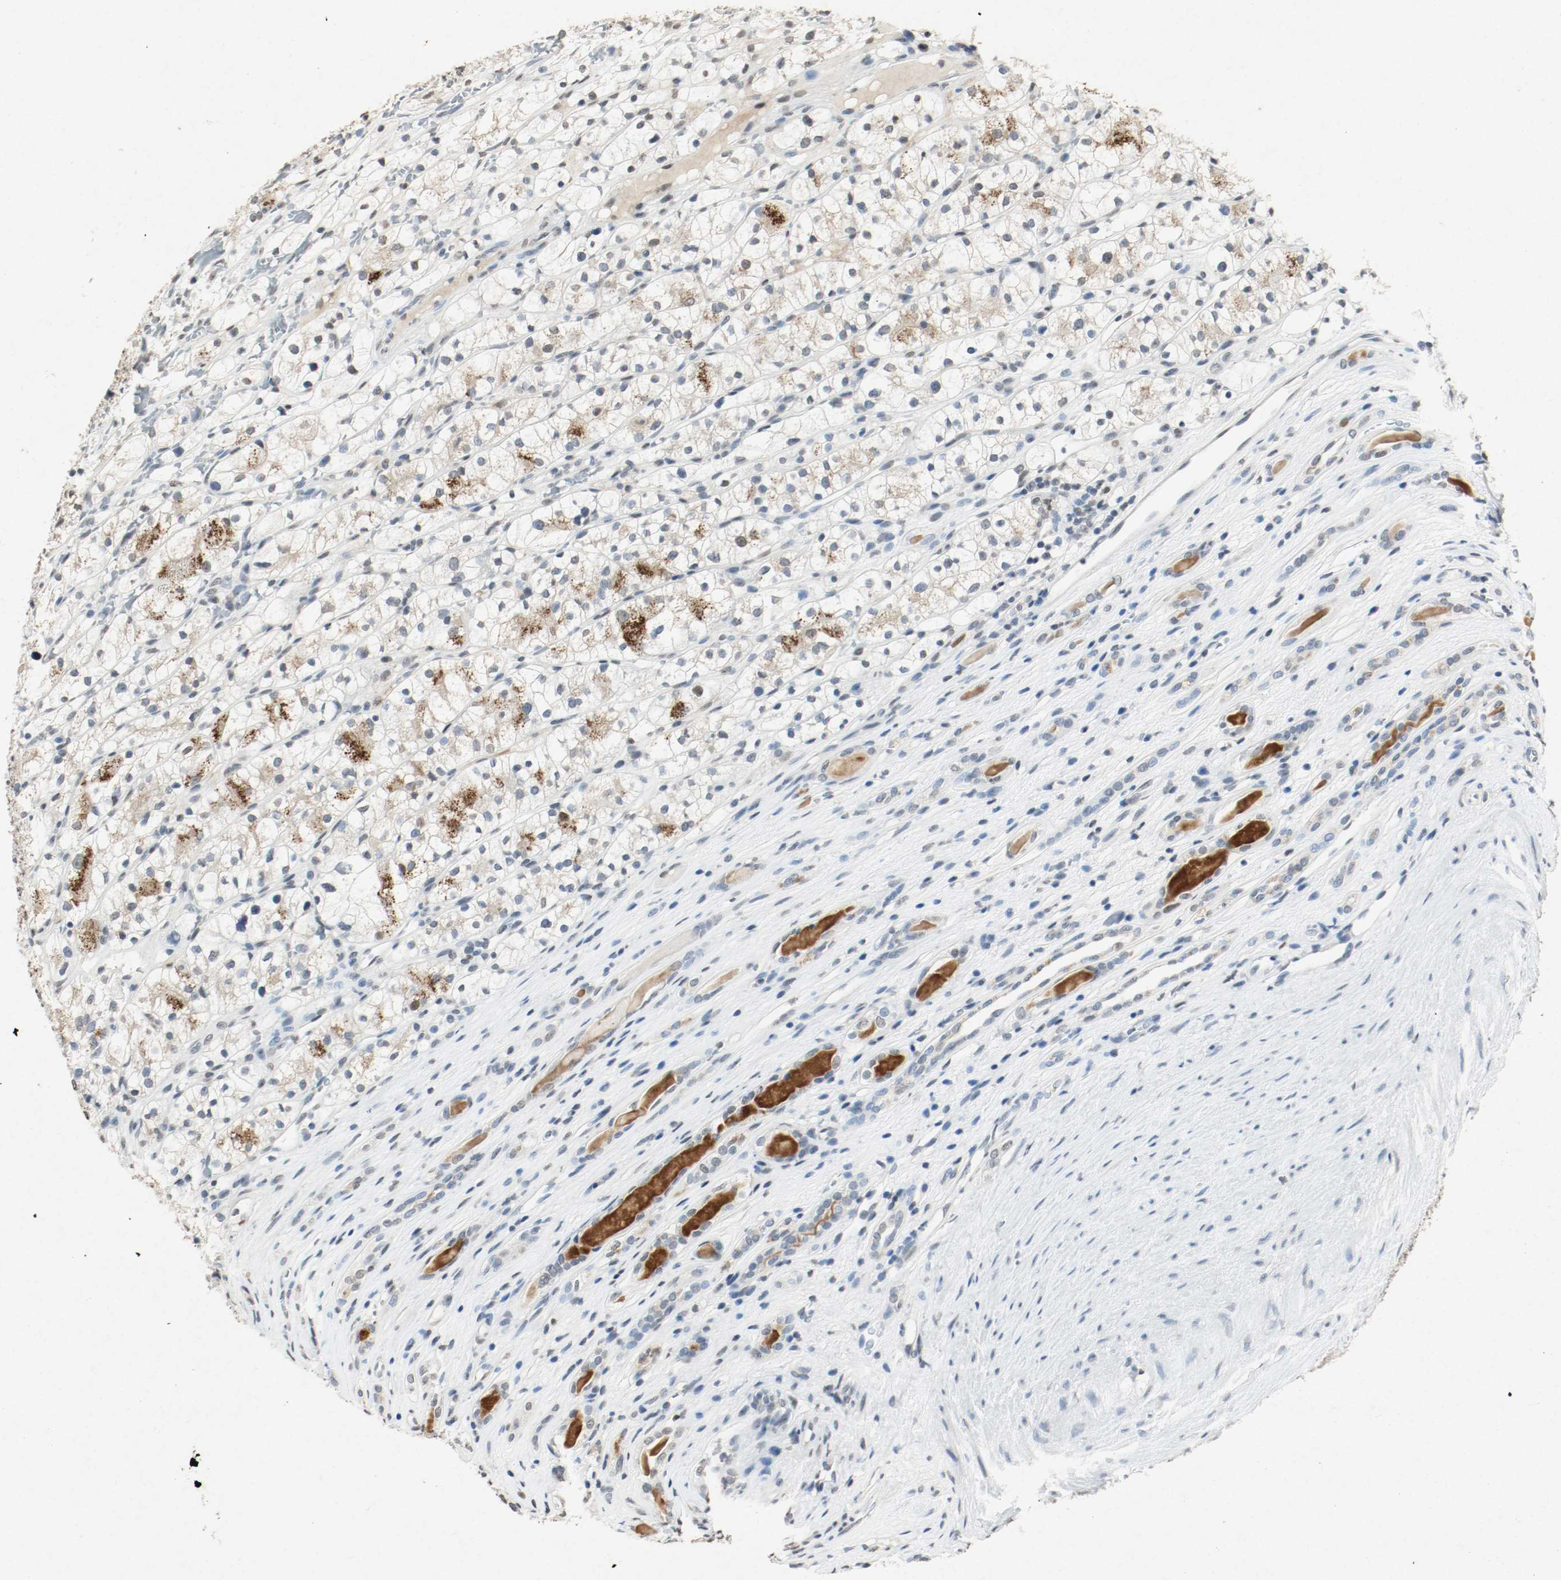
{"staining": {"intensity": "moderate", "quantity": "25%-75%", "location": "cytoplasmic/membranous"}, "tissue": "renal cancer", "cell_type": "Tumor cells", "image_type": "cancer", "snomed": [{"axis": "morphology", "description": "Adenocarcinoma, NOS"}, {"axis": "topography", "description": "Kidney"}], "caption": "This image reveals renal adenocarcinoma stained with immunohistochemistry to label a protein in brown. The cytoplasmic/membranous of tumor cells show moderate positivity for the protein. Nuclei are counter-stained blue.", "gene": "DNMT1", "patient": {"sex": "female", "age": 60}}